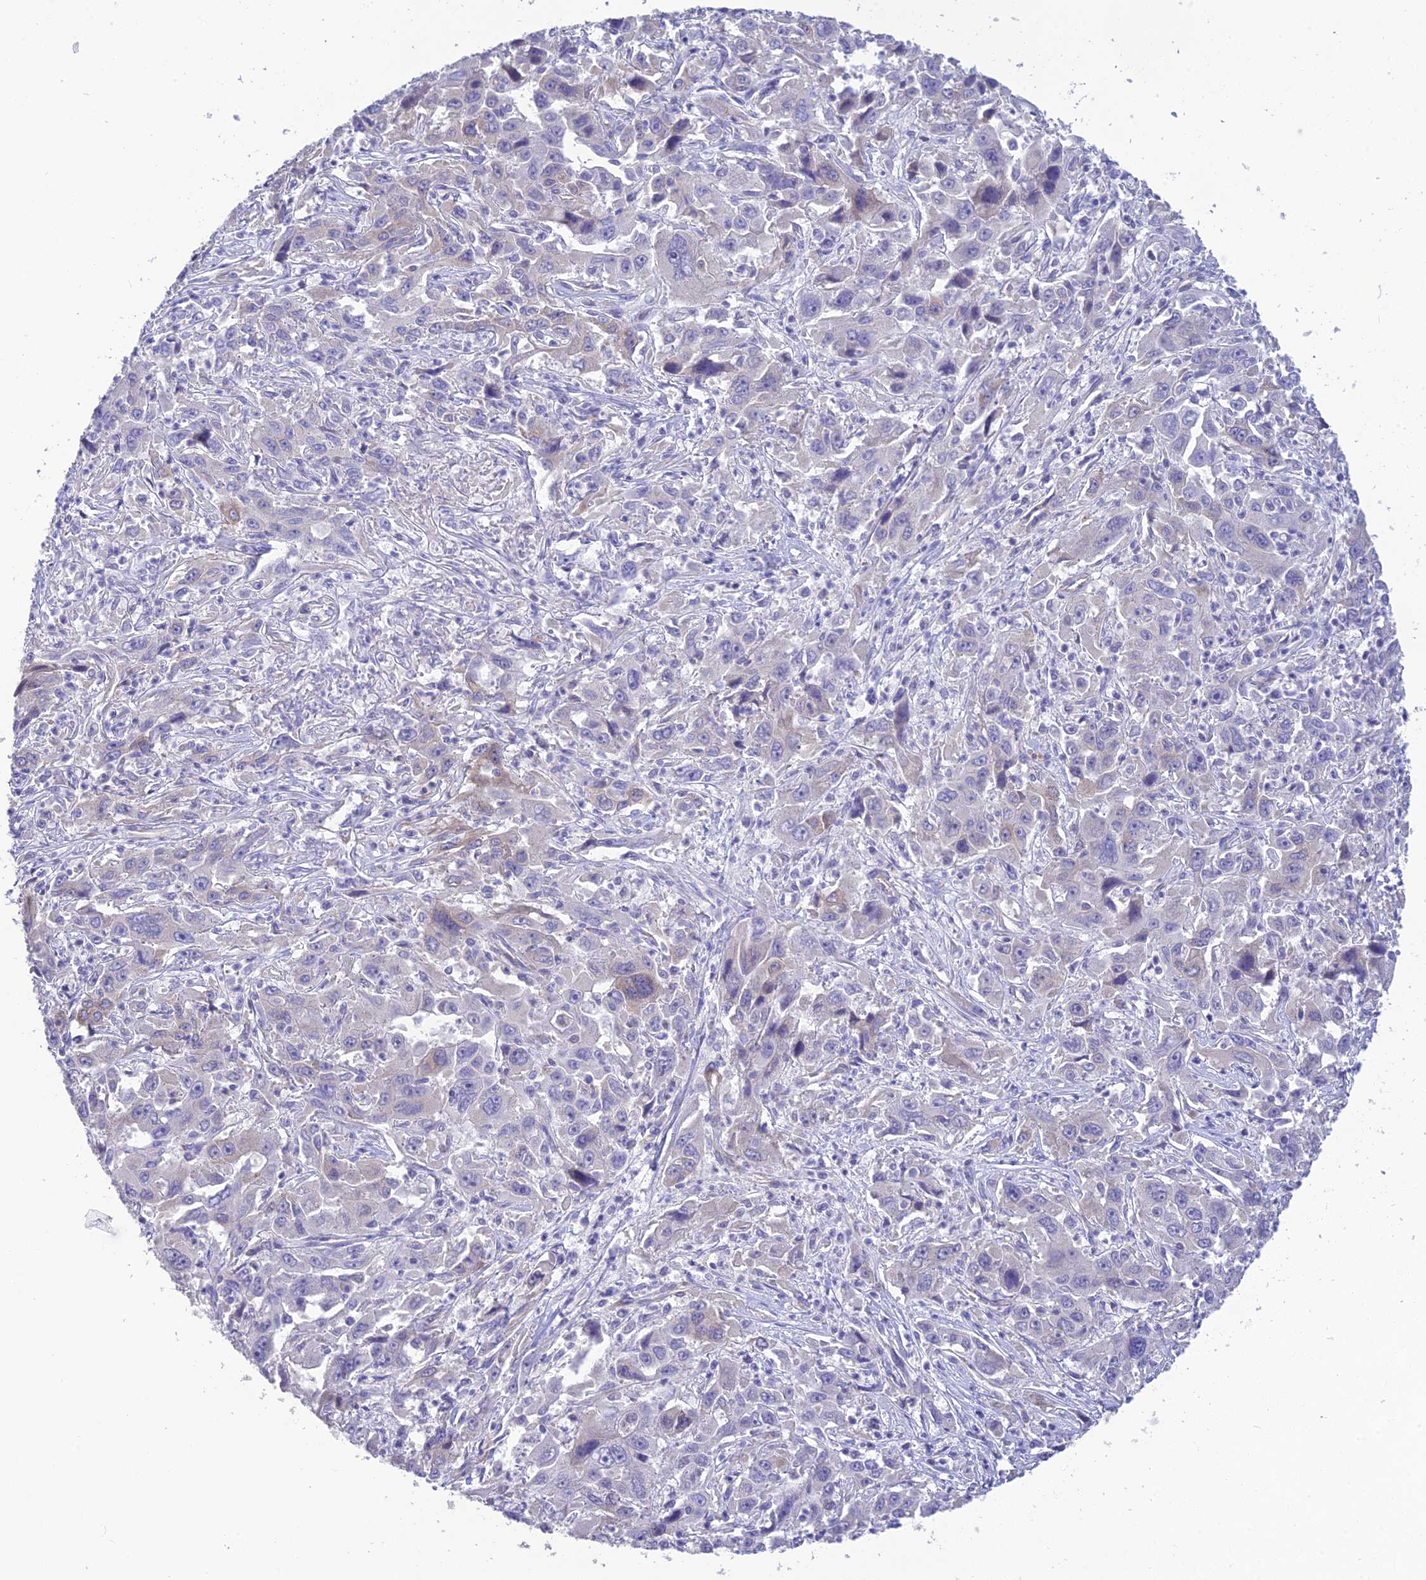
{"staining": {"intensity": "negative", "quantity": "none", "location": "none"}, "tissue": "liver cancer", "cell_type": "Tumor cells", "image_type": "cancer", "snomed": [{"axis": "morphology", "description": "Carcinoma, Hepatocellular, NOS"}, {"axis": "topography", "description": "Liver"}], "caption": "DAB immunohistochemical staining of liver hepatocellular carcinoma shows no significant positivity in tumor cells.", "gene": "HSD17B2", "patient": {"sex": "male", "age": 63}}